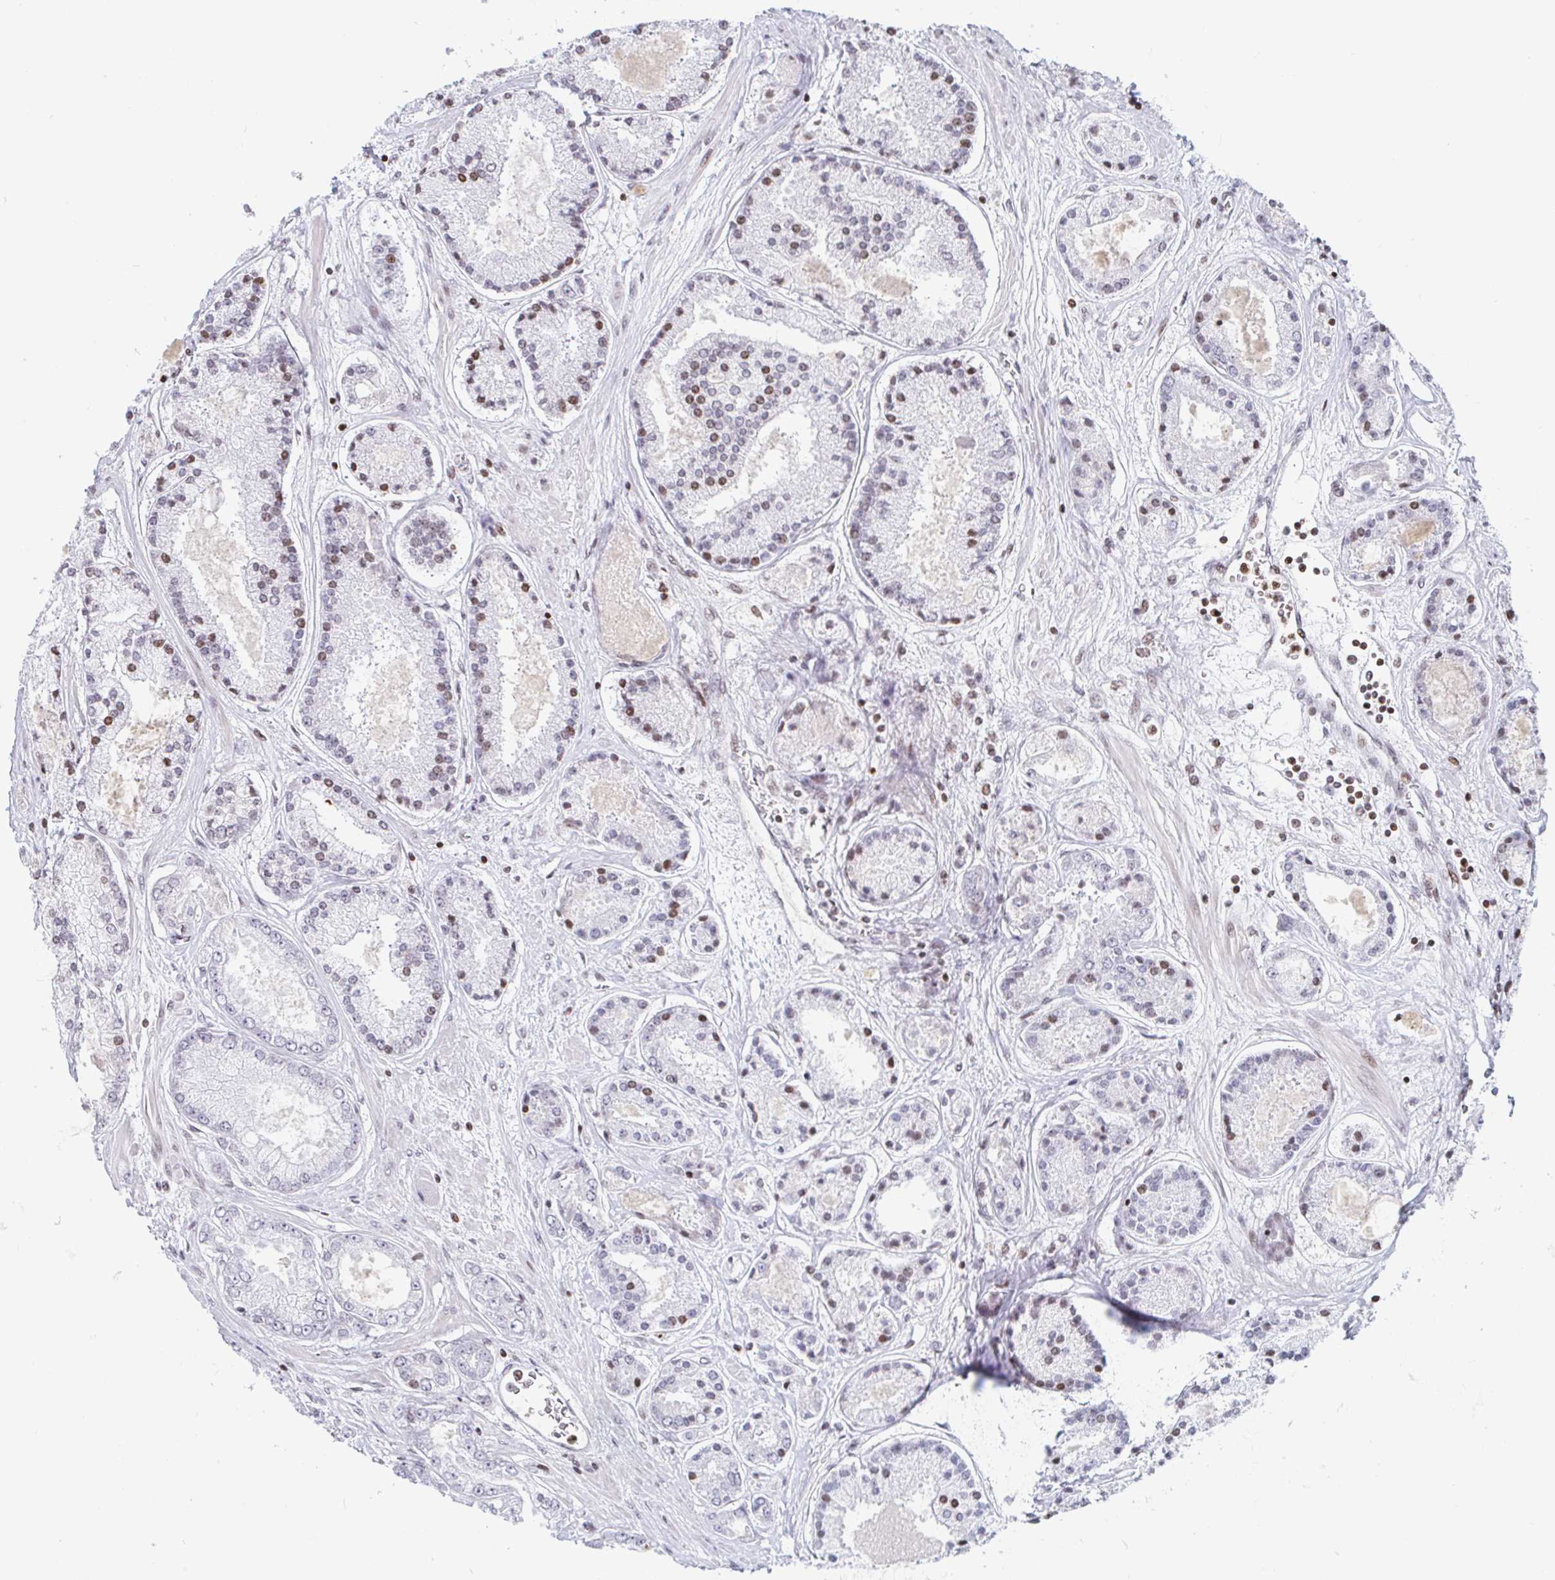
{"staining": {"intensity": "weak", "quantity": "<25%", "location": "nuclear"}, "tissue": "prostate cancer", "cell_type": "Tumor cells", "image_type": "cancer", "snomed": [{"axis": "morphology", "description": "Adenocarcinoma, High grade"}, {"axis": "topography", "description": "Prostate"}], "caption": "Immunohistochemical staining of prostate high-grade adenocarcinoma shows no significant staining in tumor cells.", "gene": "HOXC10", "patient": {"sex": "male", "age": 67}}